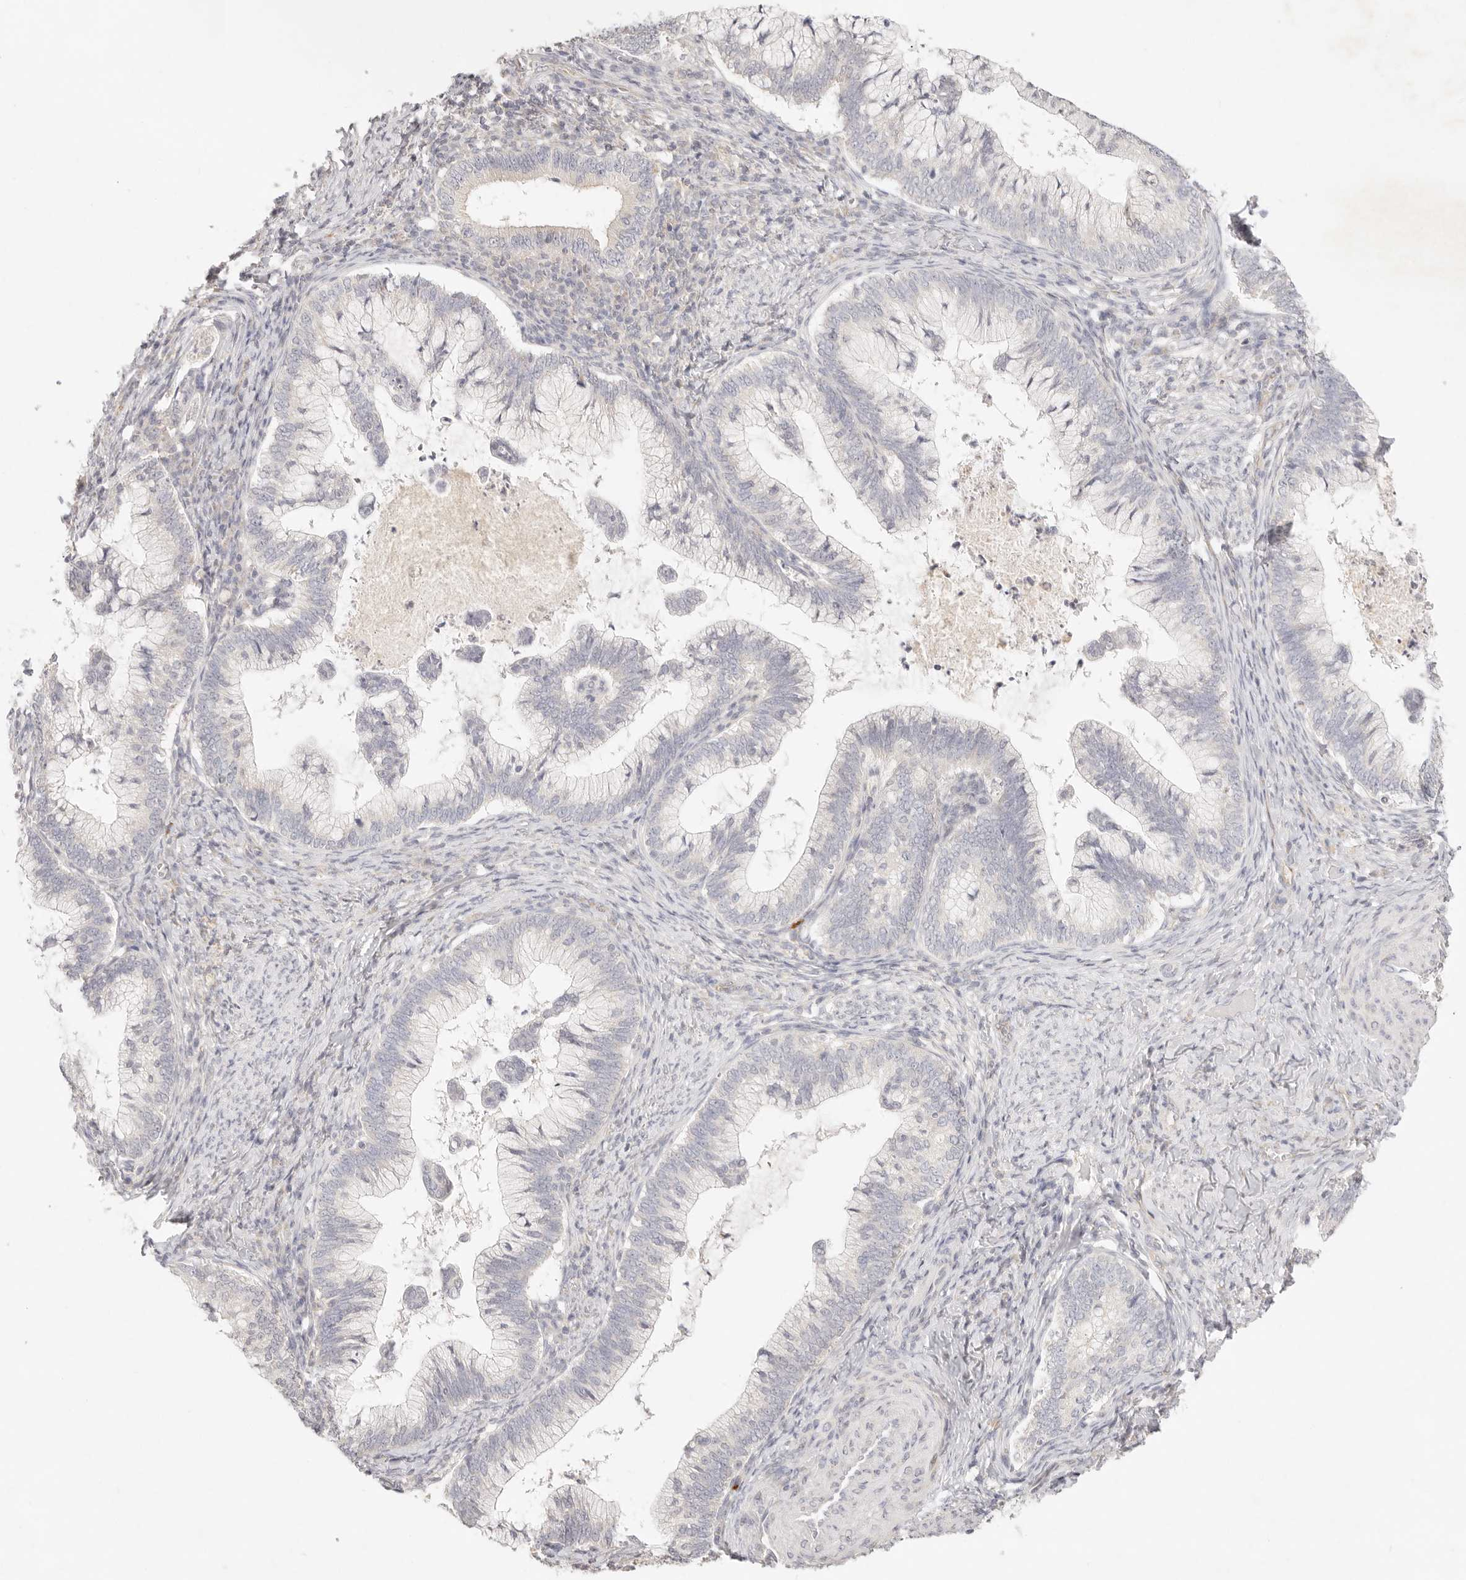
{"staining": {"intensity": "negative", "quantity": "none", "location": "none"}, "tissue": "cervical cancer", "cell_type": "Tumor cells", "image_type": "cancer", "snomed": [{"axis": "morphology", "description": "Adenocarcinoma, NOS"}, {"axis": "topography", "description": "Cervix"}], "caption": "The photomicrograph exhibits no significant expression in tumor cells of adenocarcinoma (cervical). The staining is performed using DAB brown chromogen with nuclei counter-stained in using hematoxylin.", "gene": "GPR156", "patient": {"sex": "female", "age": 36}}